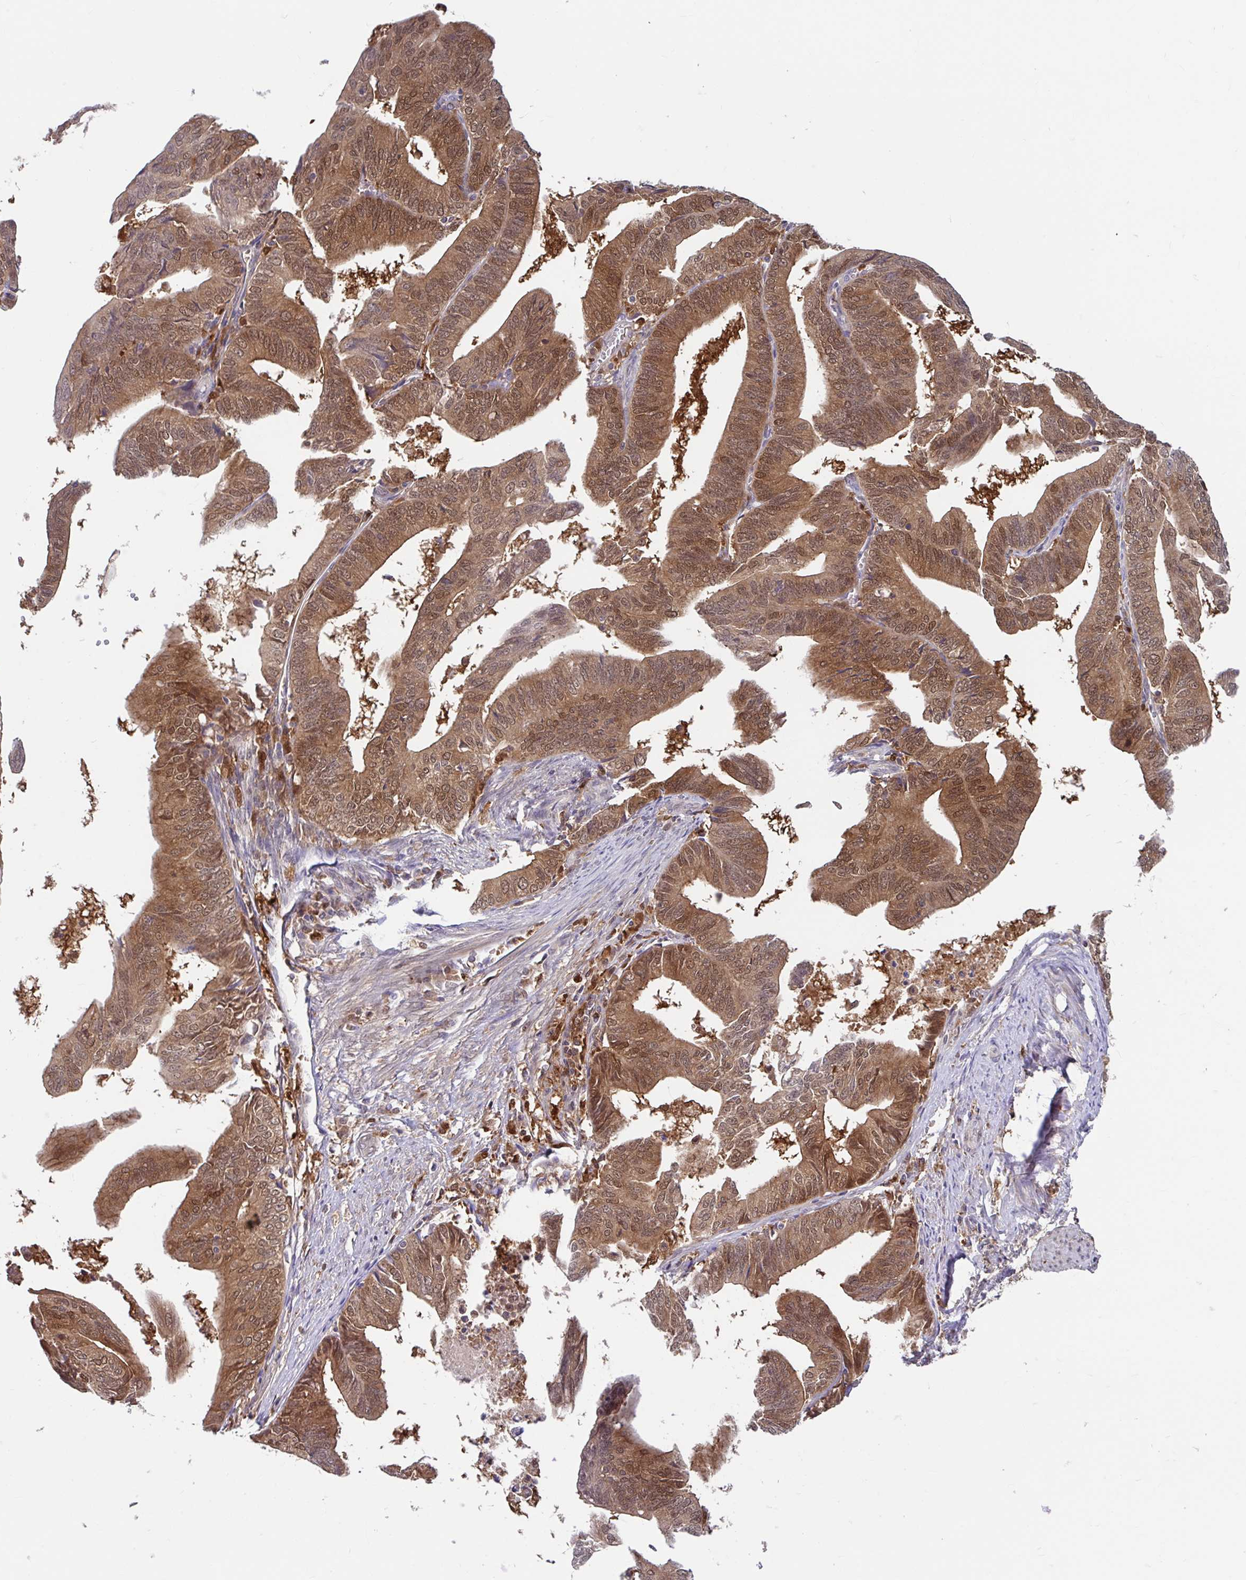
{"staining": {"intensity": "moderate", "quantity": ">75%", "location": "cytoplasmic/membranous,nuclear"}, "tissue": "endometrial cancer", "cell_type": "Tumor cells", "image_type": "cancer", "snomed": [{"axis": "morphology", "description": "Adenocarcinoma, NOS"}, {"axis": "topography", "description": "Endometrium"}], "caption": "Immunohistochemical staining of human adenocarcinoma (endometrial) reveals medium levels of moderate cytoplasmic/membranous and nuclear protein staining in approximately >75% of tumor cells.", "gene": "BLVRA", "patient": {"sex": "female", "age": 65}}